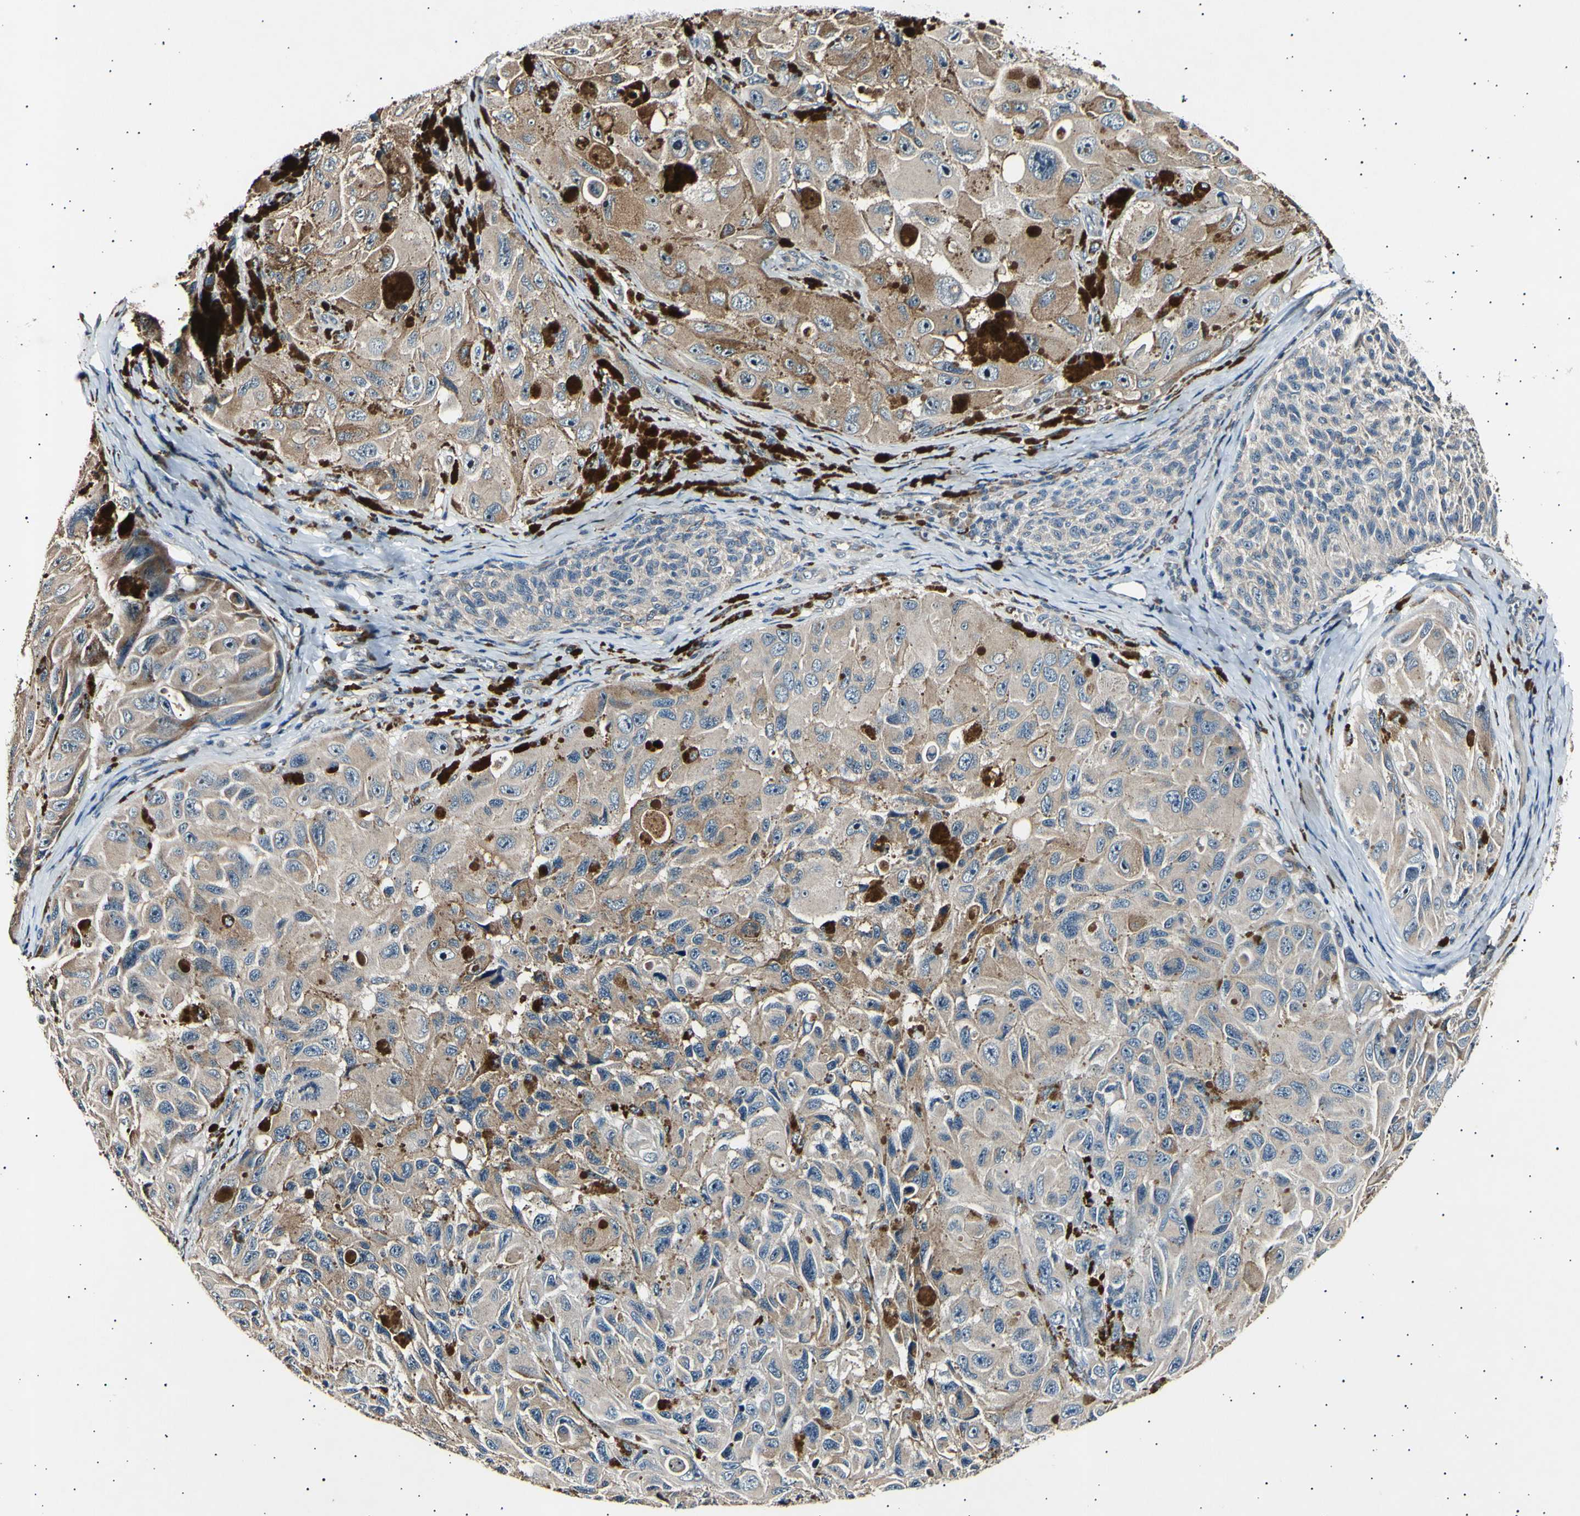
{"staining": {"intensity": "moderate", "quantity": ">75%", "location": "cytoplasmic/membranous"}, "tissue": "melanoma", "cell_type": "Tumor cells", "image_type": "cancer", "snomed": [{"axis": "morphology", "description": "Malignant melanoma, NOS"}, {"axis": "topography", "description": "Skin"}], "caption": "High-power microscopy captured an immunohistochemistry image of malignant melanoma, revealing moderate cytoplasmic/membranous positivity in approximately >75% of tumor cells. (brown staining indicates protein expression, while blue staining denotes nuclei).", "gene": "ITGA6", "patient": {"sex": "female", "age": 73}}